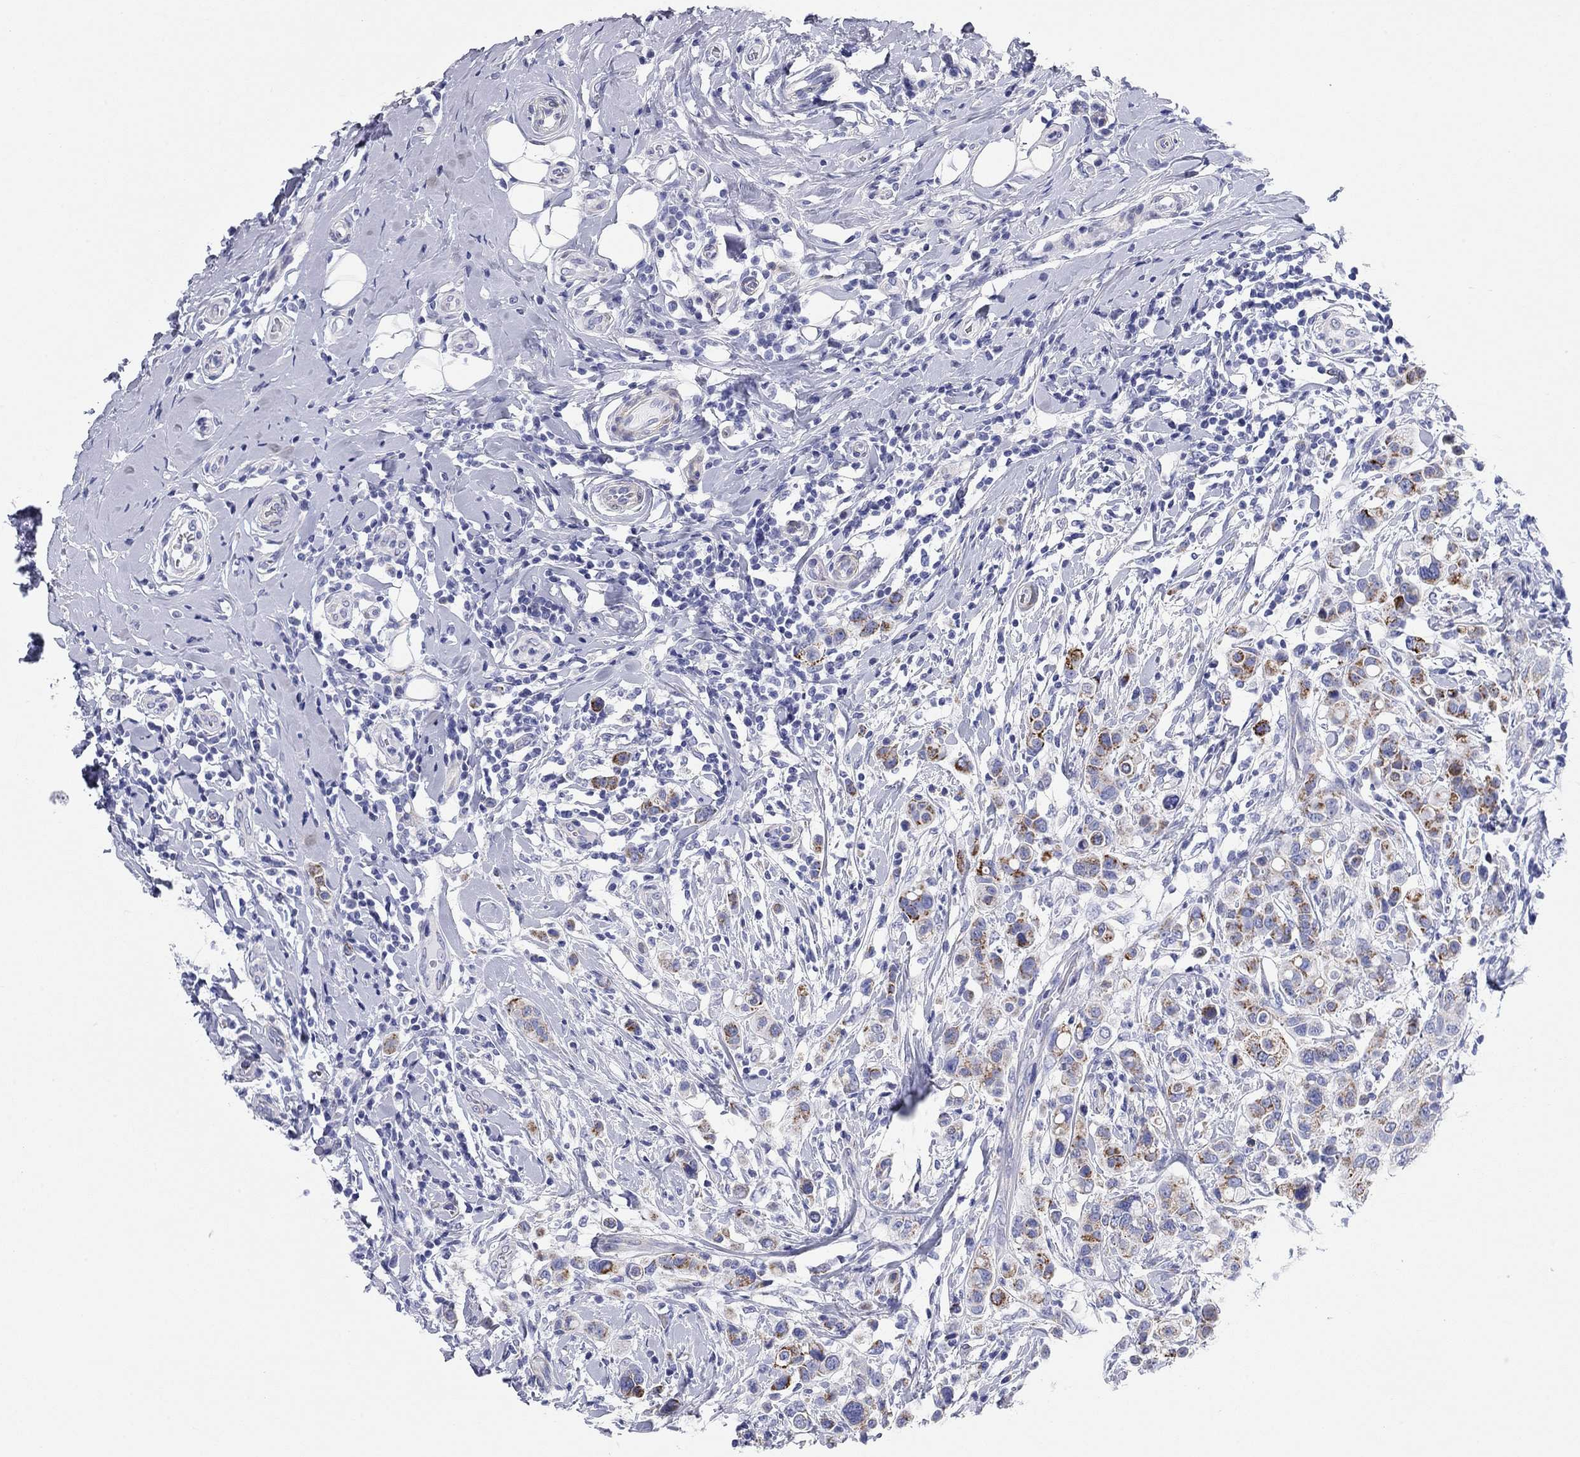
{"staining": {"intensity": "strong", "quantity": "25%-75%", "location": "cytoplasmic/membranous"}, "tissue": "breast cancer", "cell_type": "Tumor cells", "image_type": "cancer", "snomed": [{"axis": "morphology", "description": "Duct carcinoma"}, {"axis": "topography", "description": "Breast"}], "caption": "Immunohistochemistry (IHC) (DAB) staining of human breast cancer displays strong cytoplasmic/membranous protein positivity in about 25%-75% of tumor cells.", "gene": "CHI3L2", "patient": {"sex": "female", "age": 27}}